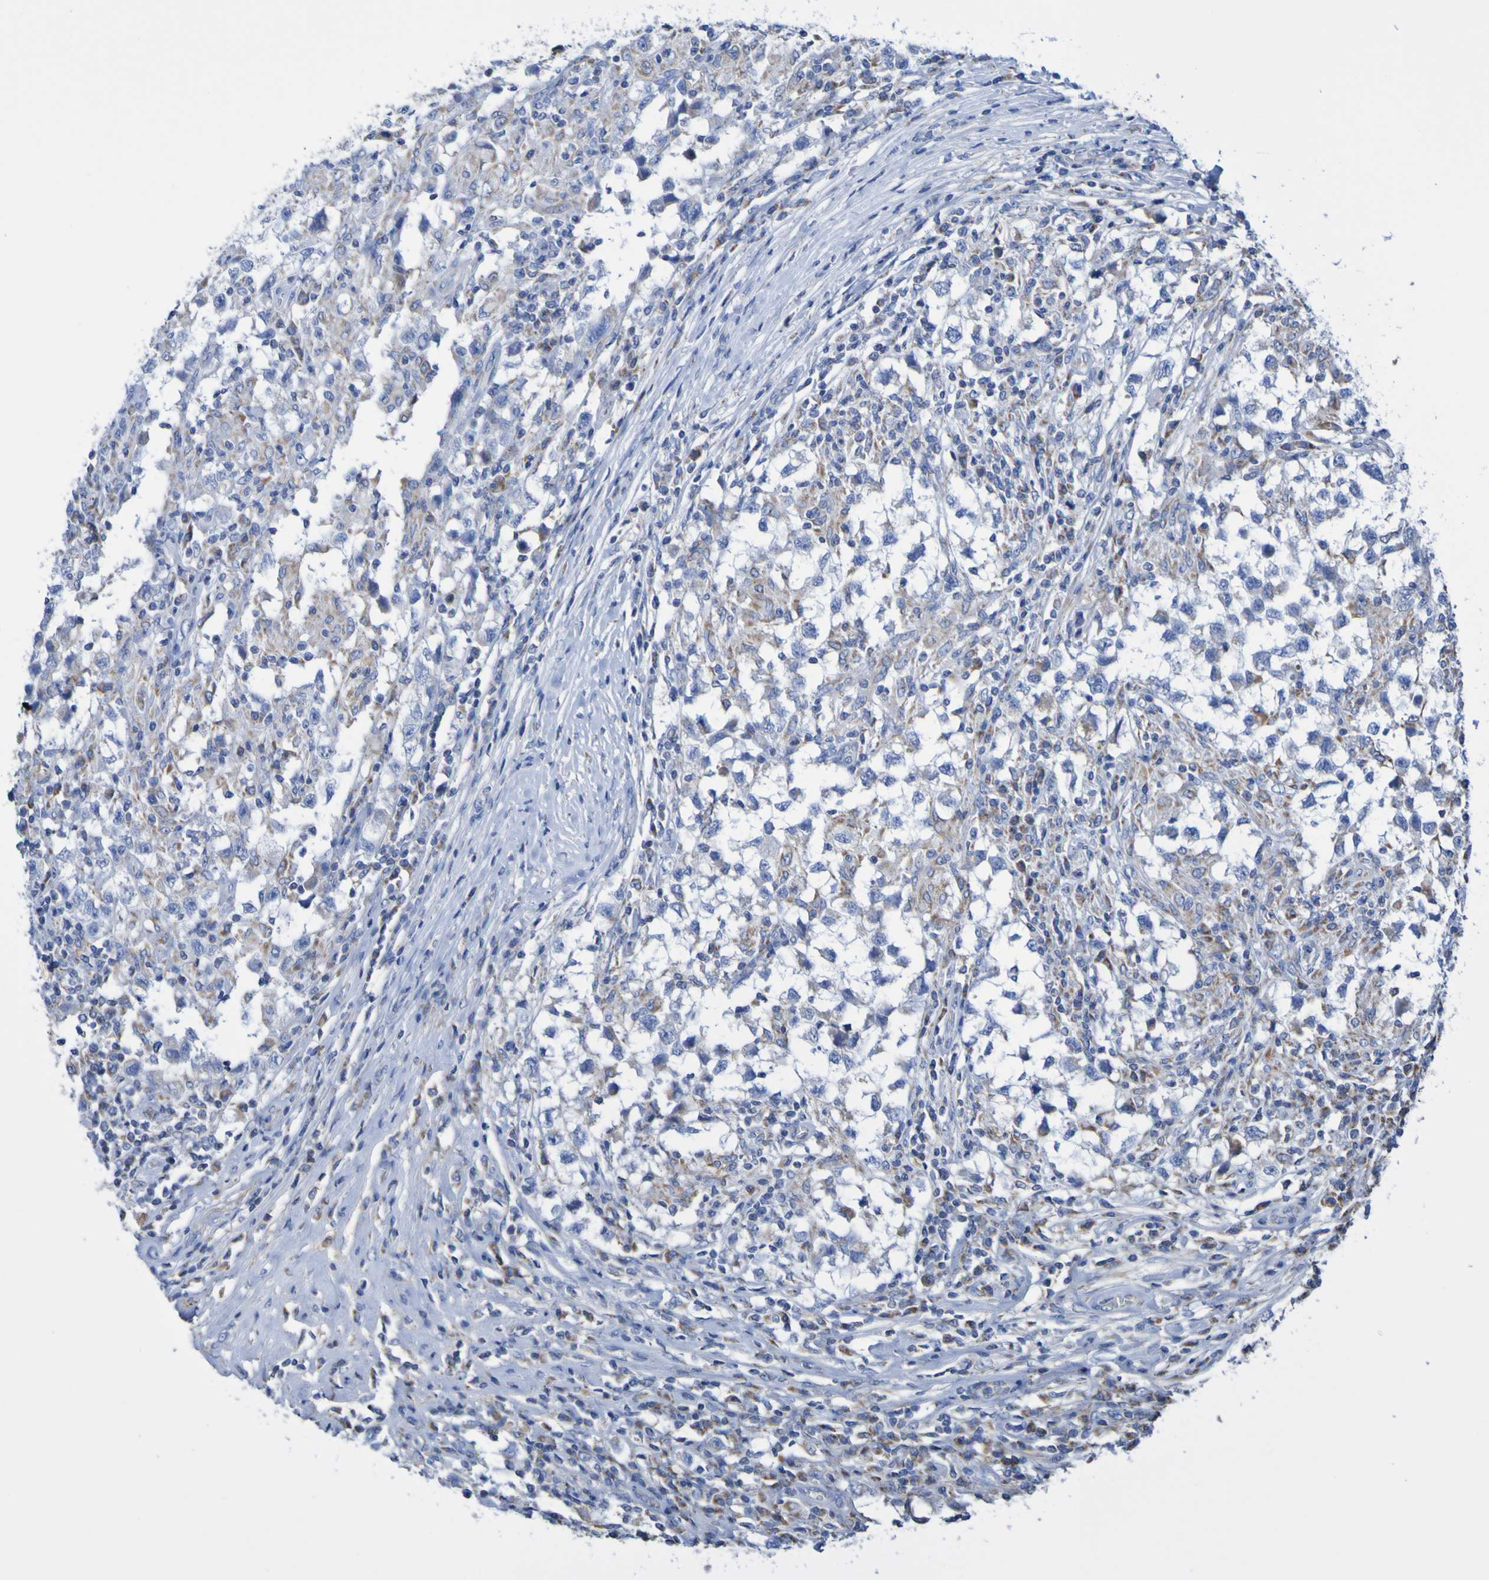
{"staining": {"intensity": "weak", "quantity": "25%-75%", "location": "cytoplasmic/membranous"}, "tissue": "testis cancer", "cell_type": "Tumor cells", "image_type": "cancer", "snomed": [{"axis": "morphology", "description": "Carcinoma, Embryonal, NOS"}, {"axis": "topography", "description": "Testis"}], "caption": "Protein staining reveals weak cytoplasmic/membranous positivity in approximately 25%-75% of tumor cells in testis cancer (embryonal carcinoma).", "gene": "CNTN2", "patient": {"sex": "male", "age": 21}}